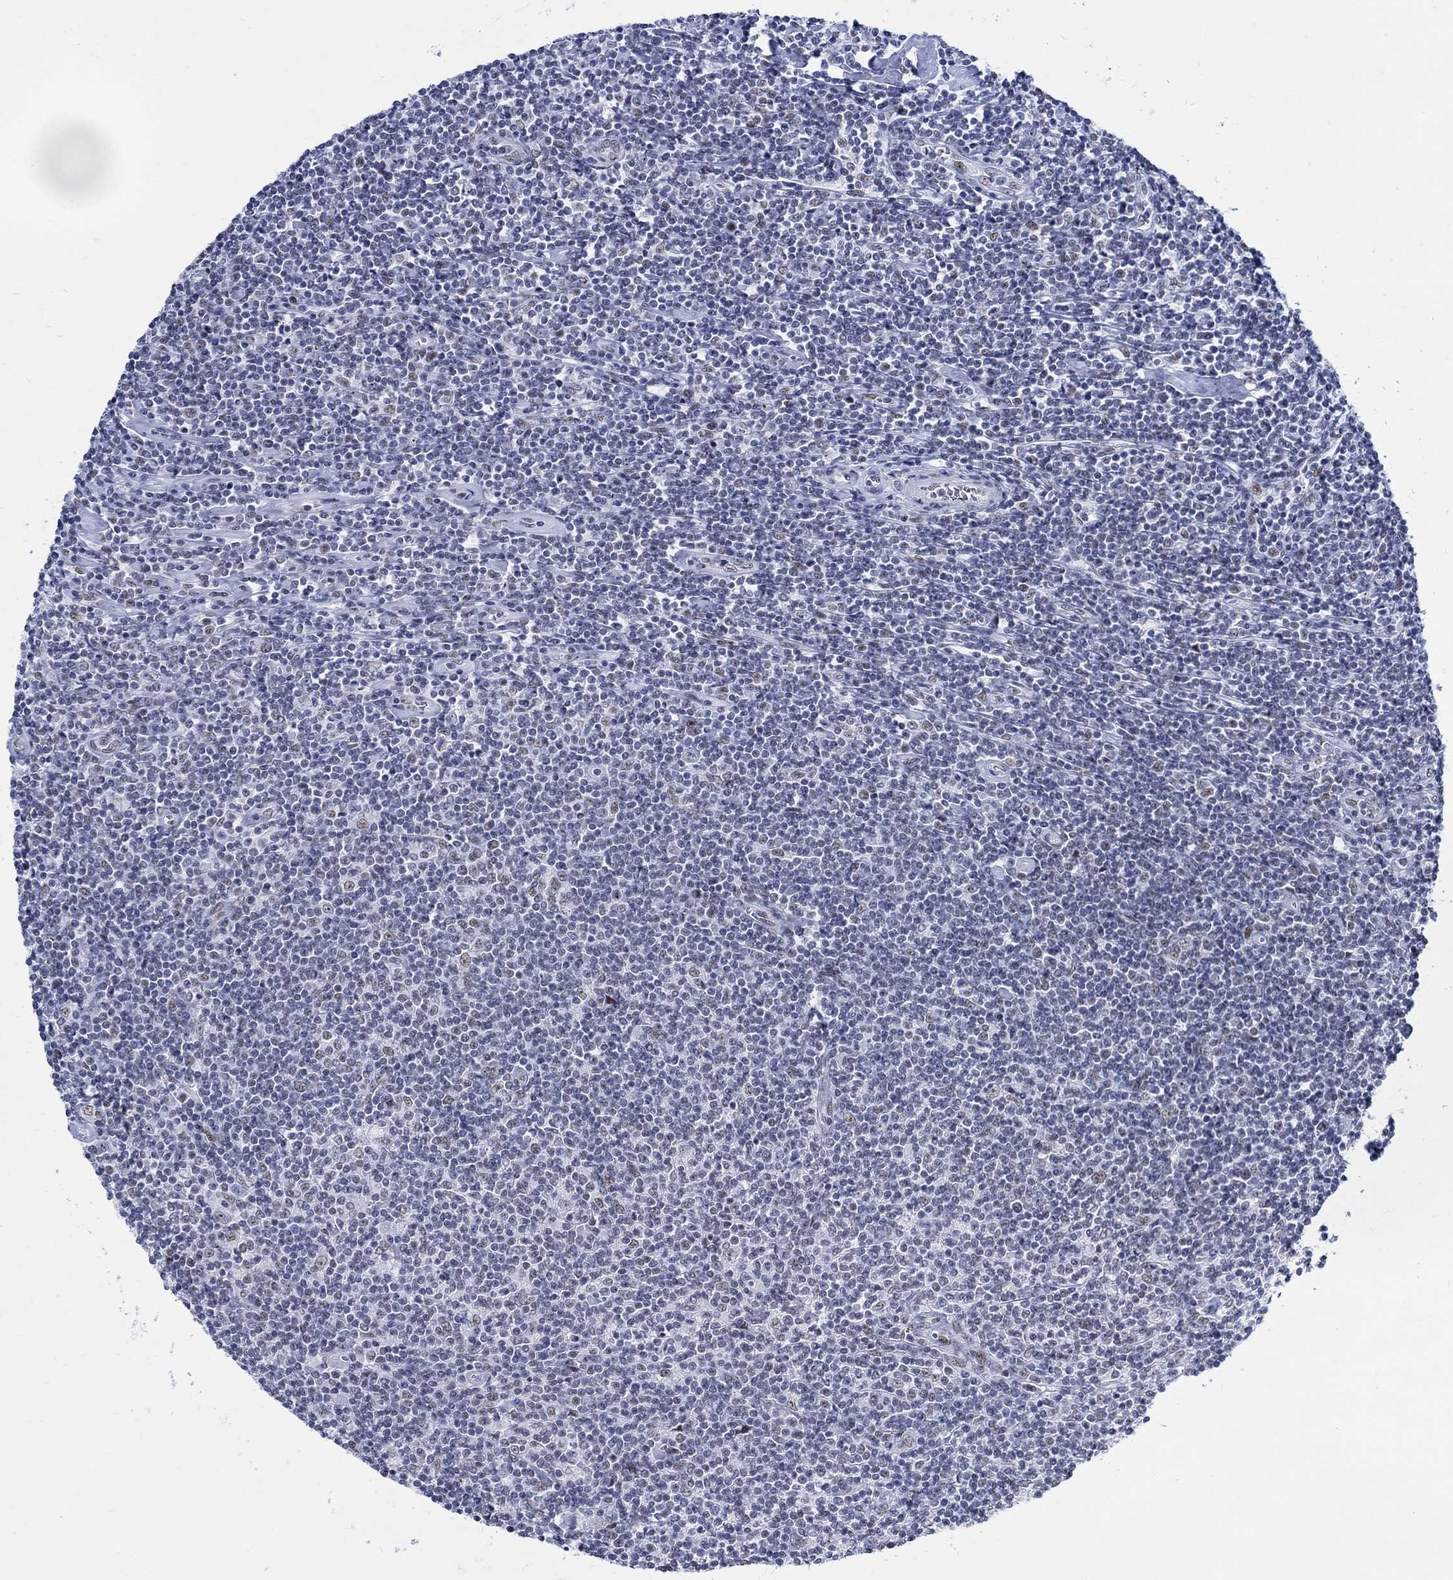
{"staining": {"intensity": "weak", "quantity": ">75%", "location": "nuclear"}, "tissue": "lymphoma", "cell_type": "Tumor cells", "image_type": "cancer", "snomed": [{"axis": "morphology", "description": "Hodgkin's disease, NOS"}, {"axis": "topography", "description": "Lymph node"}], "caption": "The image displays a brown stain indicating the presence of a protein in the nuclear of tumor cells in lymphoma.", "gene": "DLK1", "patient": {"sex": "male", "age": 40}}